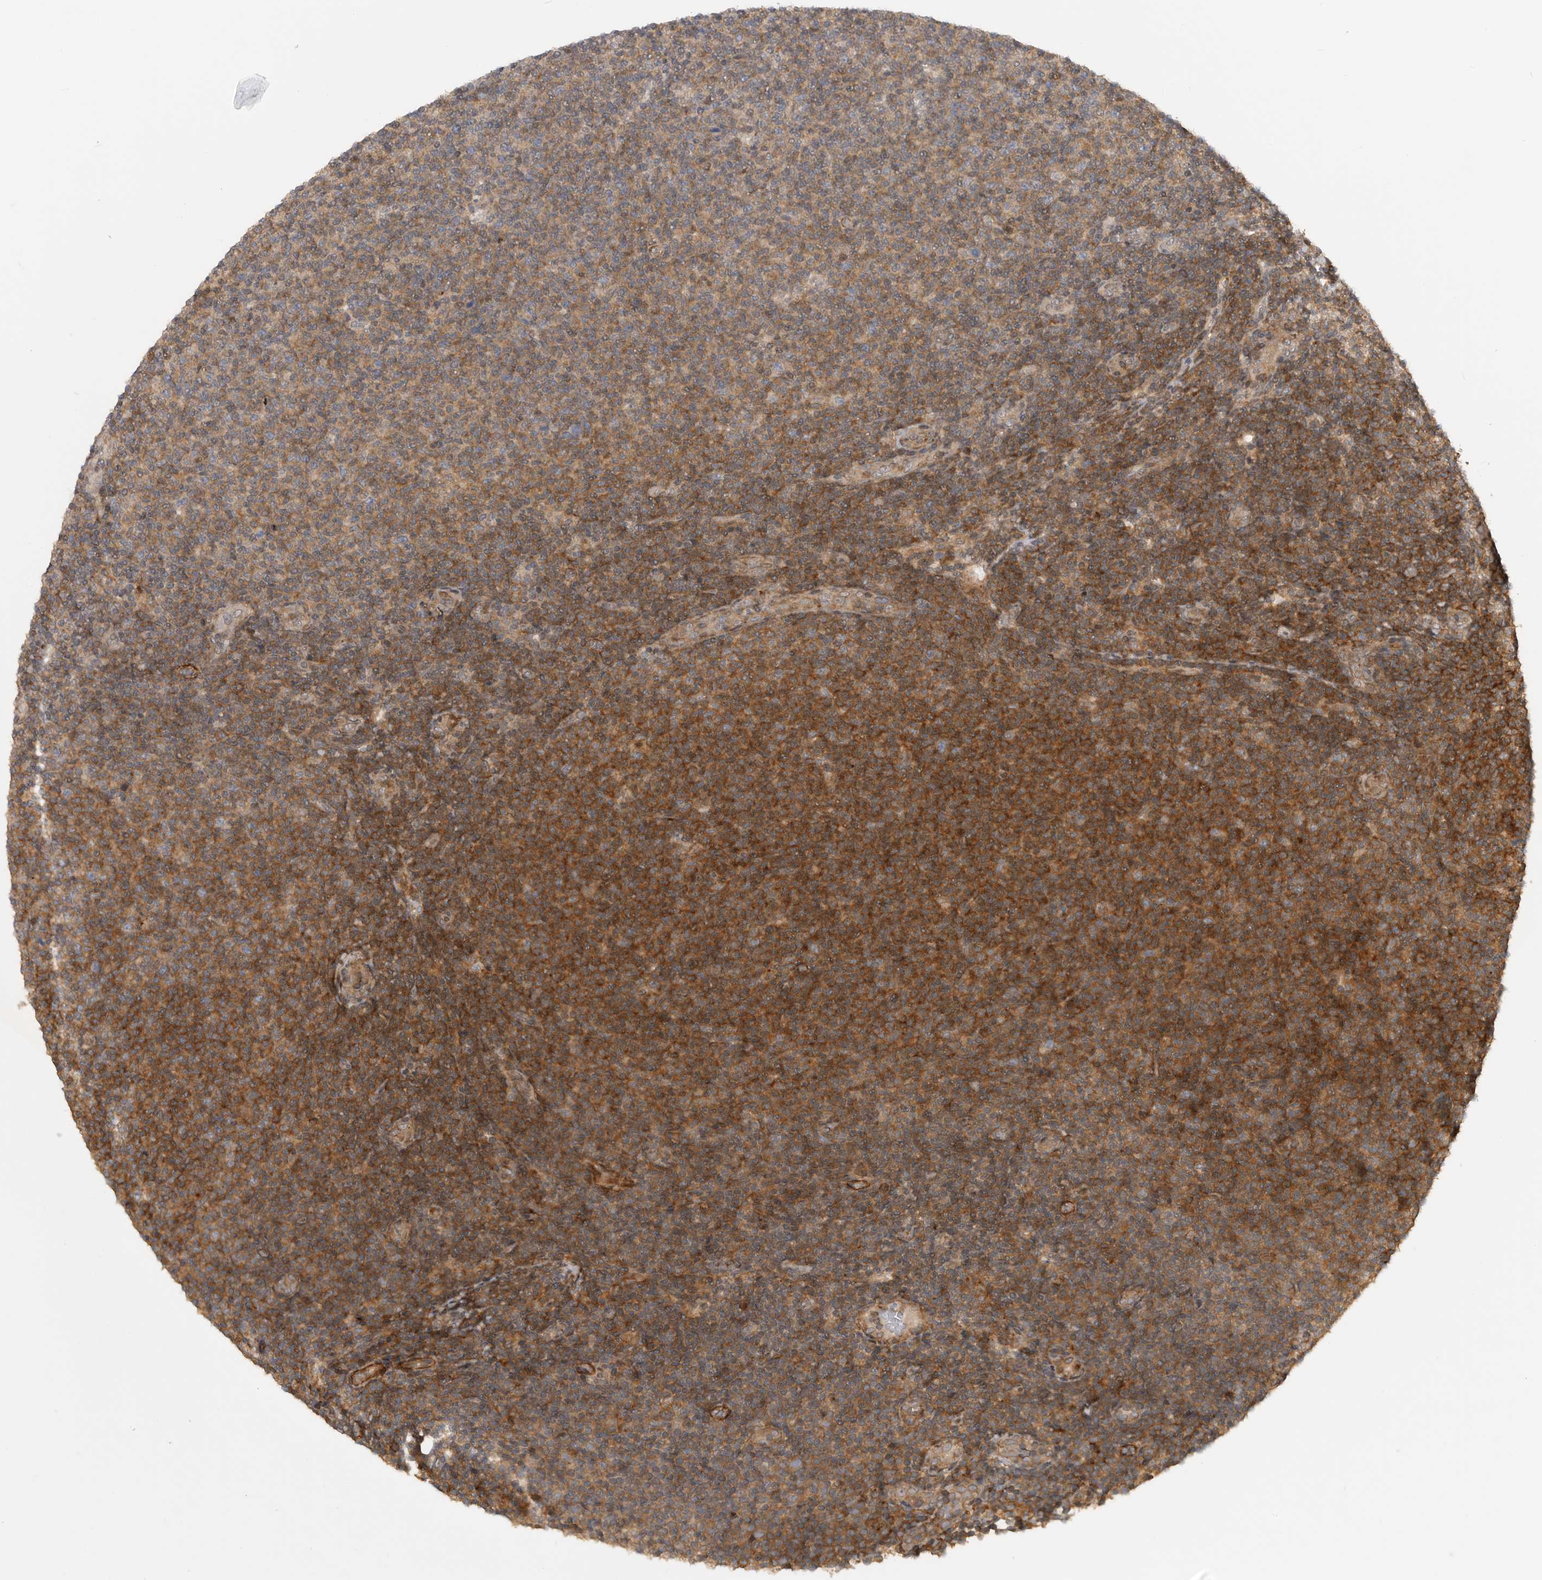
{"staining": {"intensity": "strong", "quantity": ">75%", "location": "cytoplasmic/membranous"}, "tissue": "lymphoma", "cell_type": "Tumor cells", "image_type": "cancer", "snomed": [{"axis": "morphology", "description": "Malignant lymphoma, non-Hodgkin's type, Low grade"}, {"axis": "topography", "description": "Lymph node"}], "caption": "Lymphoma stained for a protein (brown) reveals strong cytoplasmic/membranous positive positivity in about >75% of tumor cells.", "gene": "TRIM56", "patient": {"sex": "male", "age": 66}}